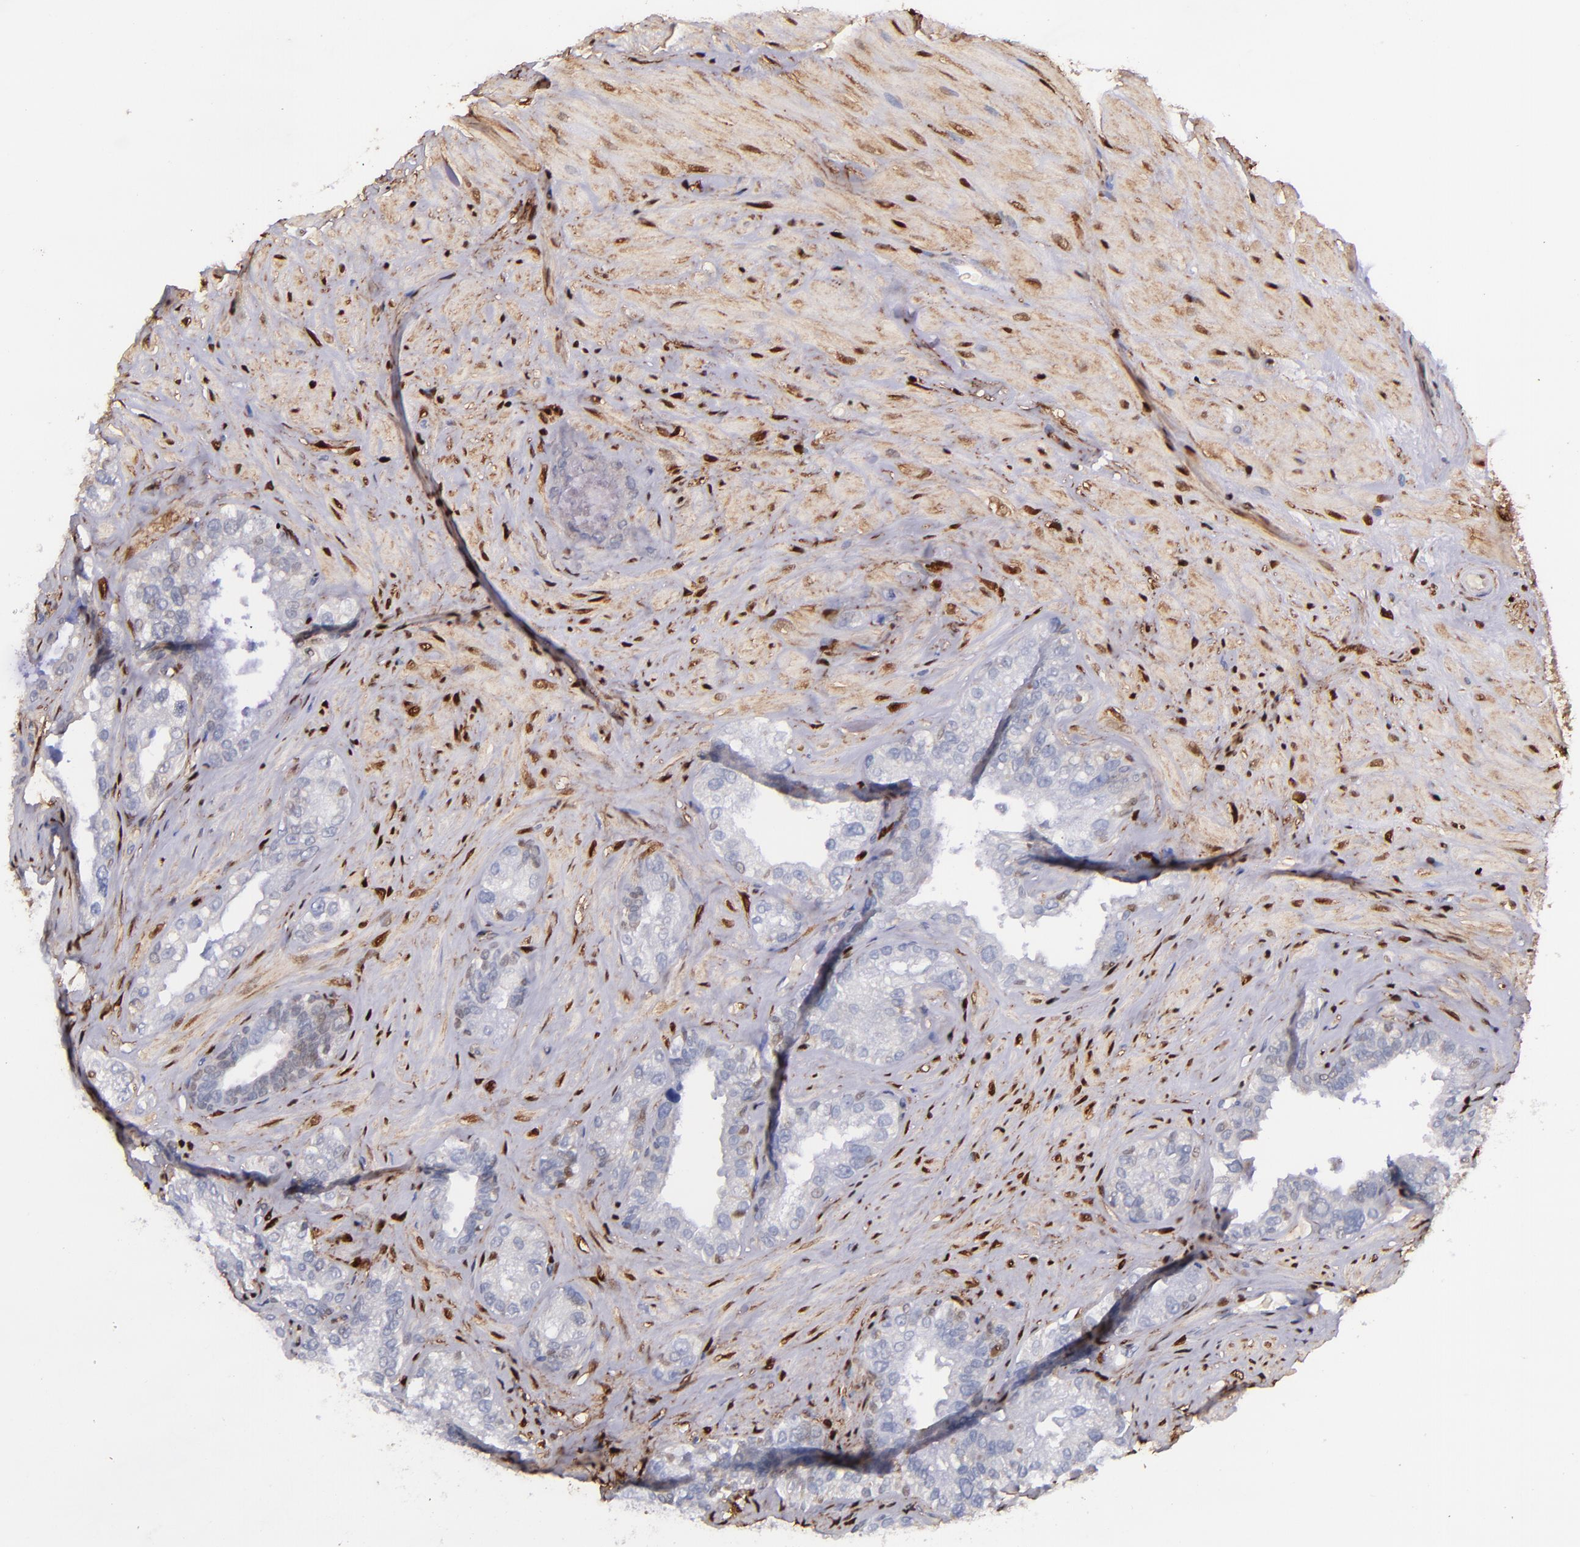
{"staining": {"intensity": "negative", "quantity": "none", "location": "none"}, "tissue": "seminal vesicle", "cell_type": "Glandular cells", "image_type": "normal", "snomed": [{"axis": "morphology", "description": "Normal tissue, NOS"}, {"axis": "topography", "description": "Seminal veicle"}], "caption": "Seminal vesicle stained for a protein using immunohistochemistry (IHC) displays no expression glandular cells.", "gene": "LGALS1", "patient": {"sex": "male", "age": 63}}